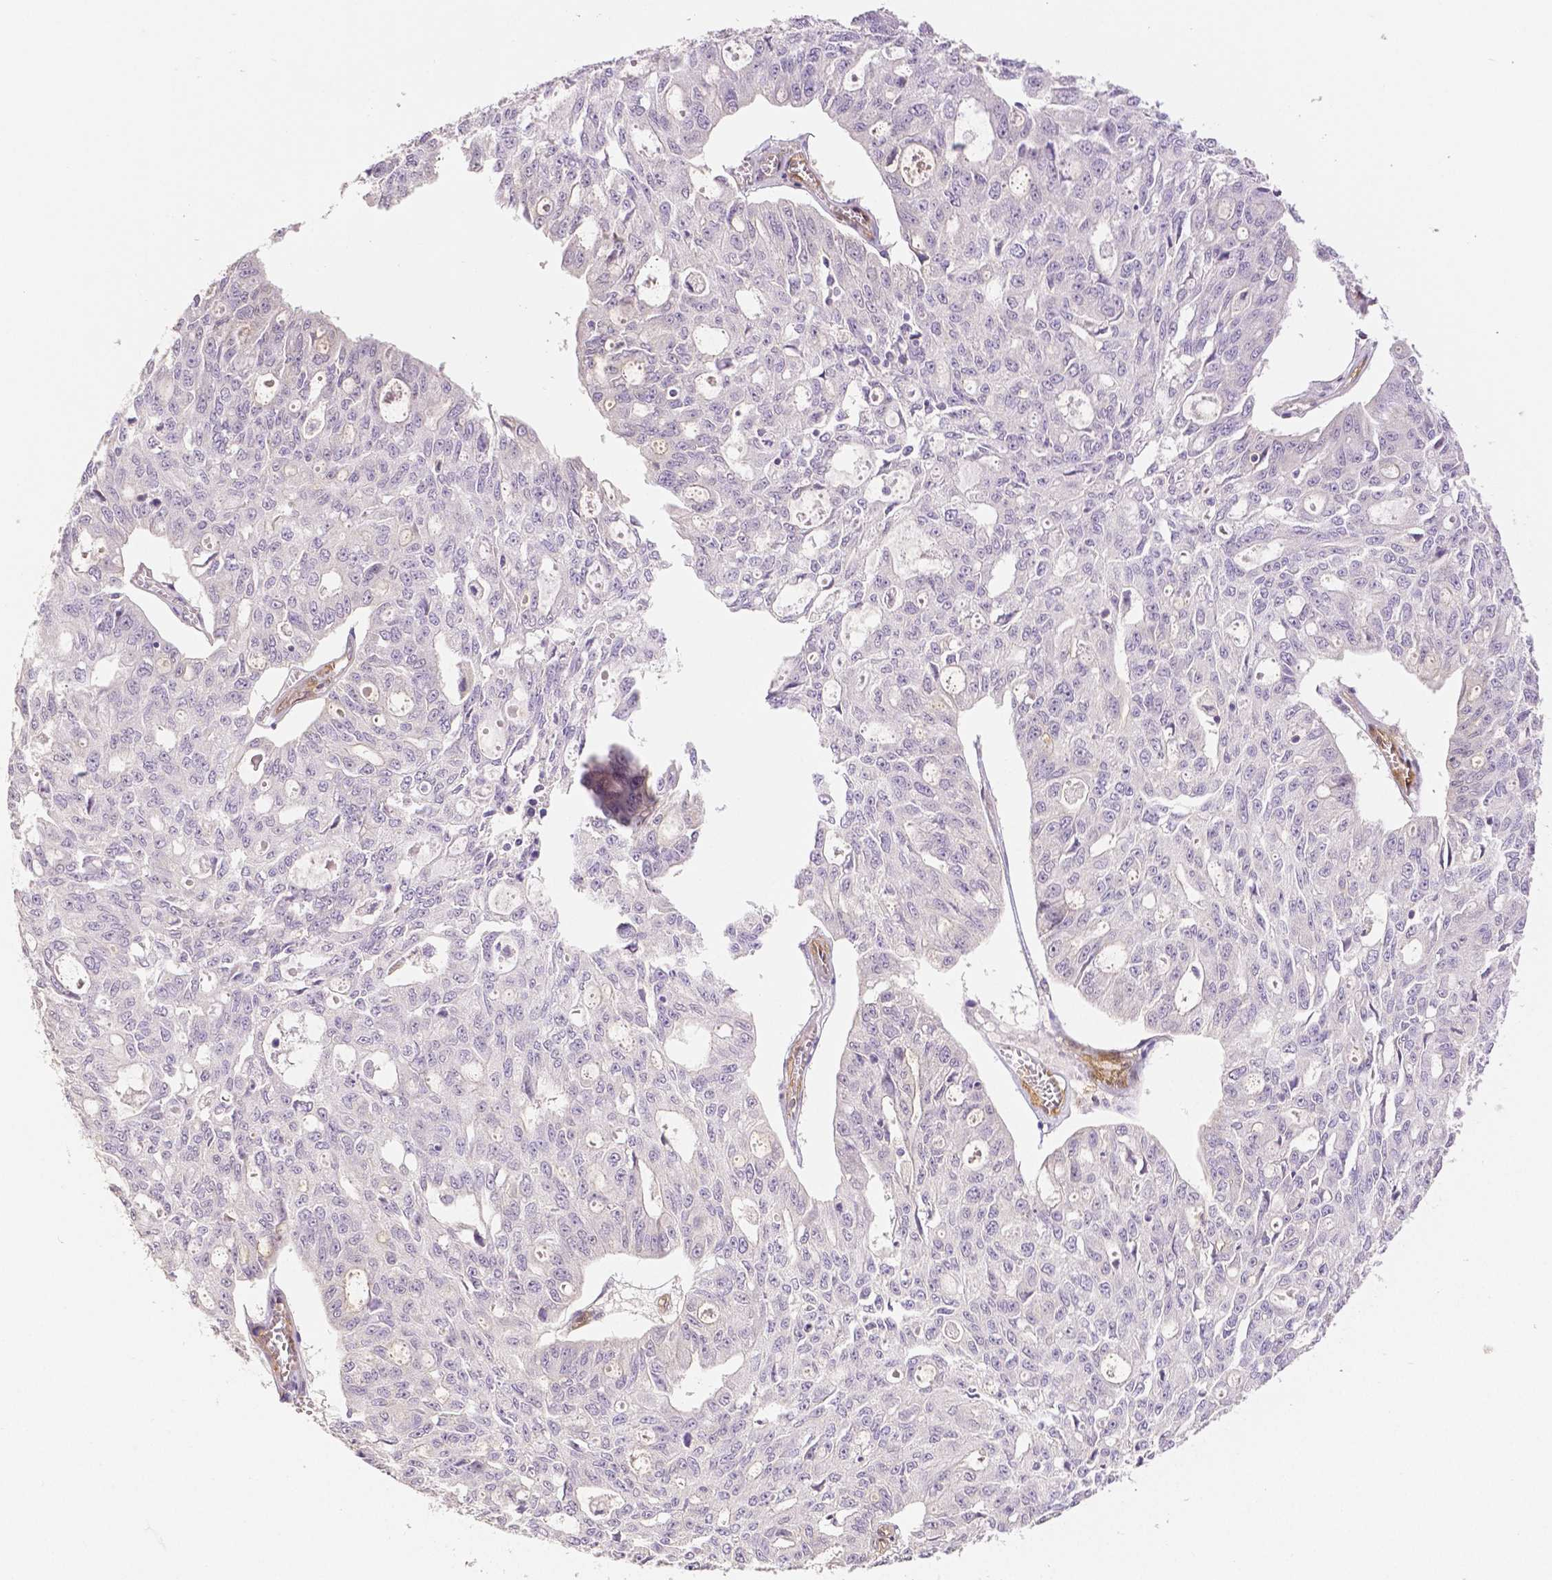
{"staining": {"intensity": "negative", "quantity": "none", "location": "none"}, "tissue": "ovarian cancer", "cell_type": "Tumor cells", "image_type": "cancer", "snomed": [{"axis": "morphology", "description": "Carcinoma, endometroid"}, {"axis": "topography", "description": "Ovary"}], "caption": "Tumor cells are negative for brown protein staining in endometroid carcinoma (ovarian).", "gene": "THY1", "patient": {"sex": "female", "age": 65}}